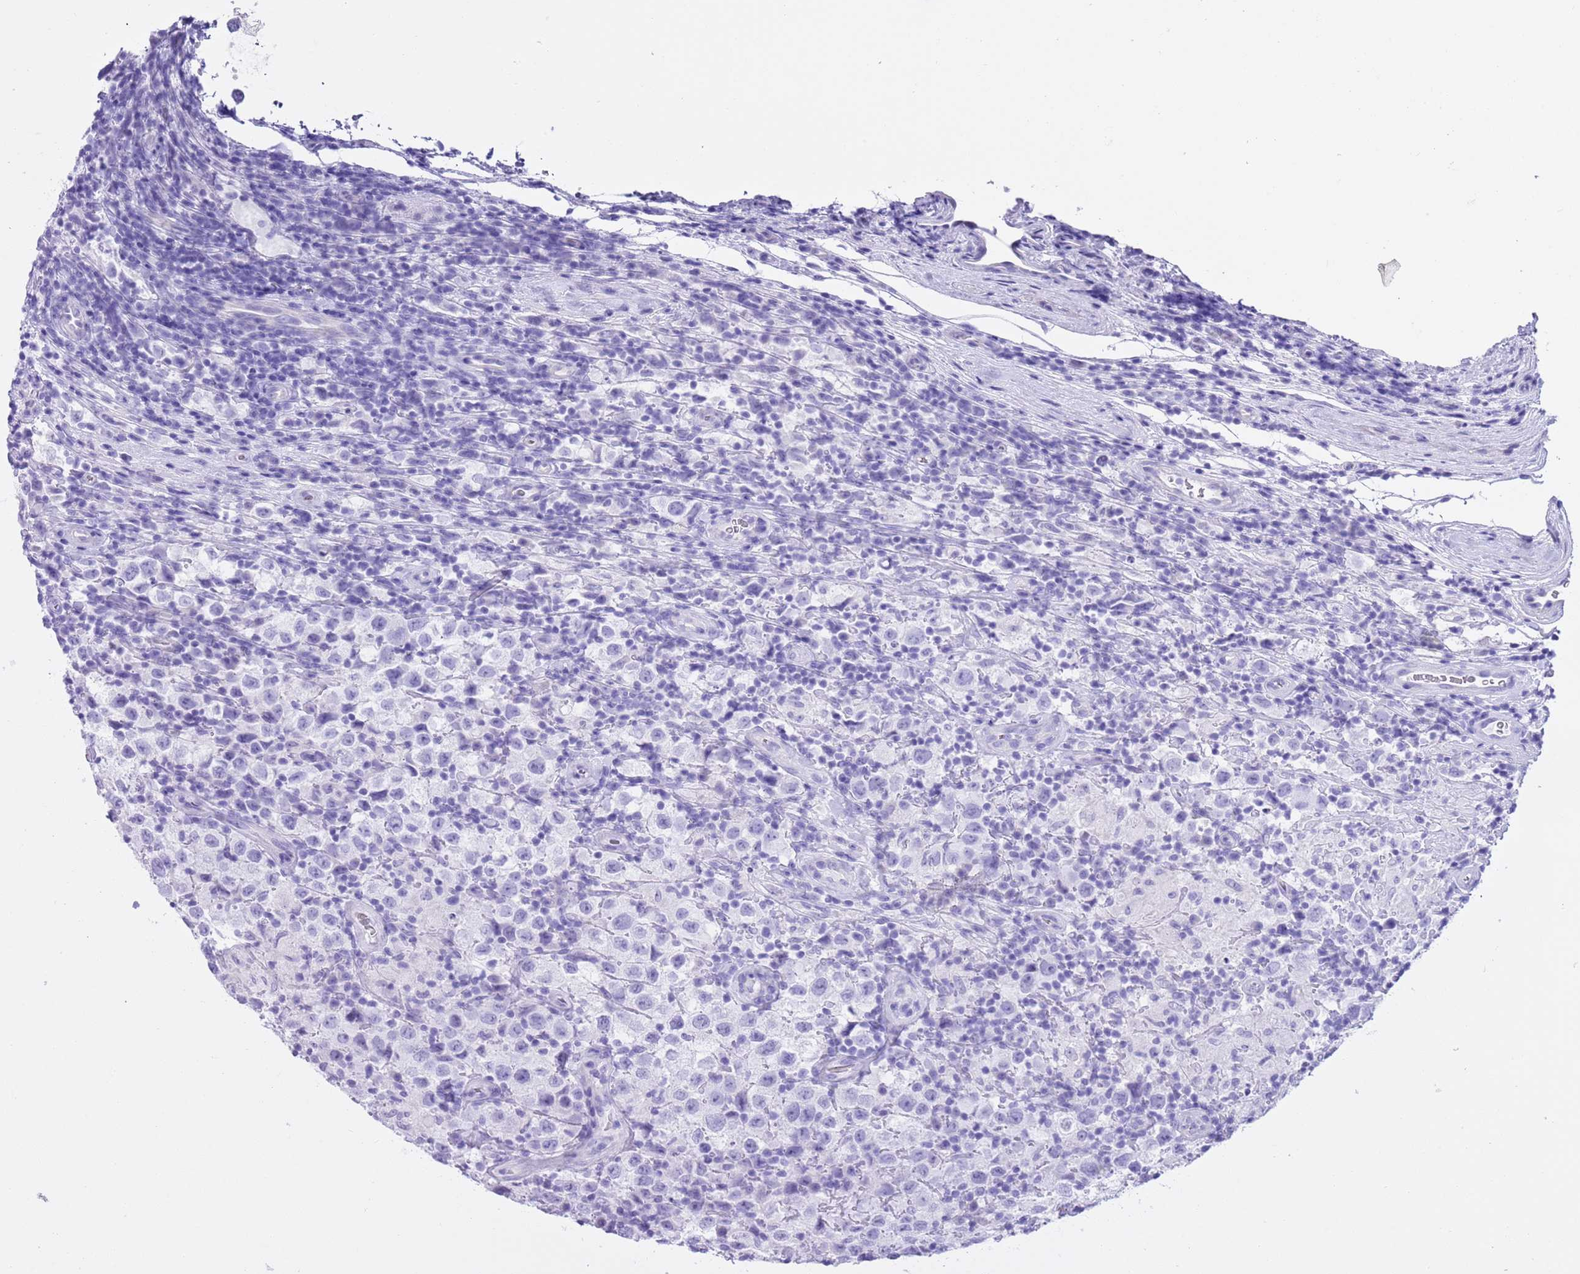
{"staining": {"intensity": "negative", "quantity": "none", "location": "none"}, "tissue": "testis cancer", "cell_type": "Tumor cells", "image_type": "cancer", "snomed": [{"axis": "morphology", "description": "Seminoma, NOS"}, {"axis": "morphology", "description": "Carcinoma, Embryonal, NOS"}, {"axis": "topography", "description": "Testis"}], "caption": "This is an immunohistochemistry (IHC) image of testis cancer. There is no positivity in tumor cells.", "gene": "TMEM185B", "patient": {"sex": "male", "age": 41}}